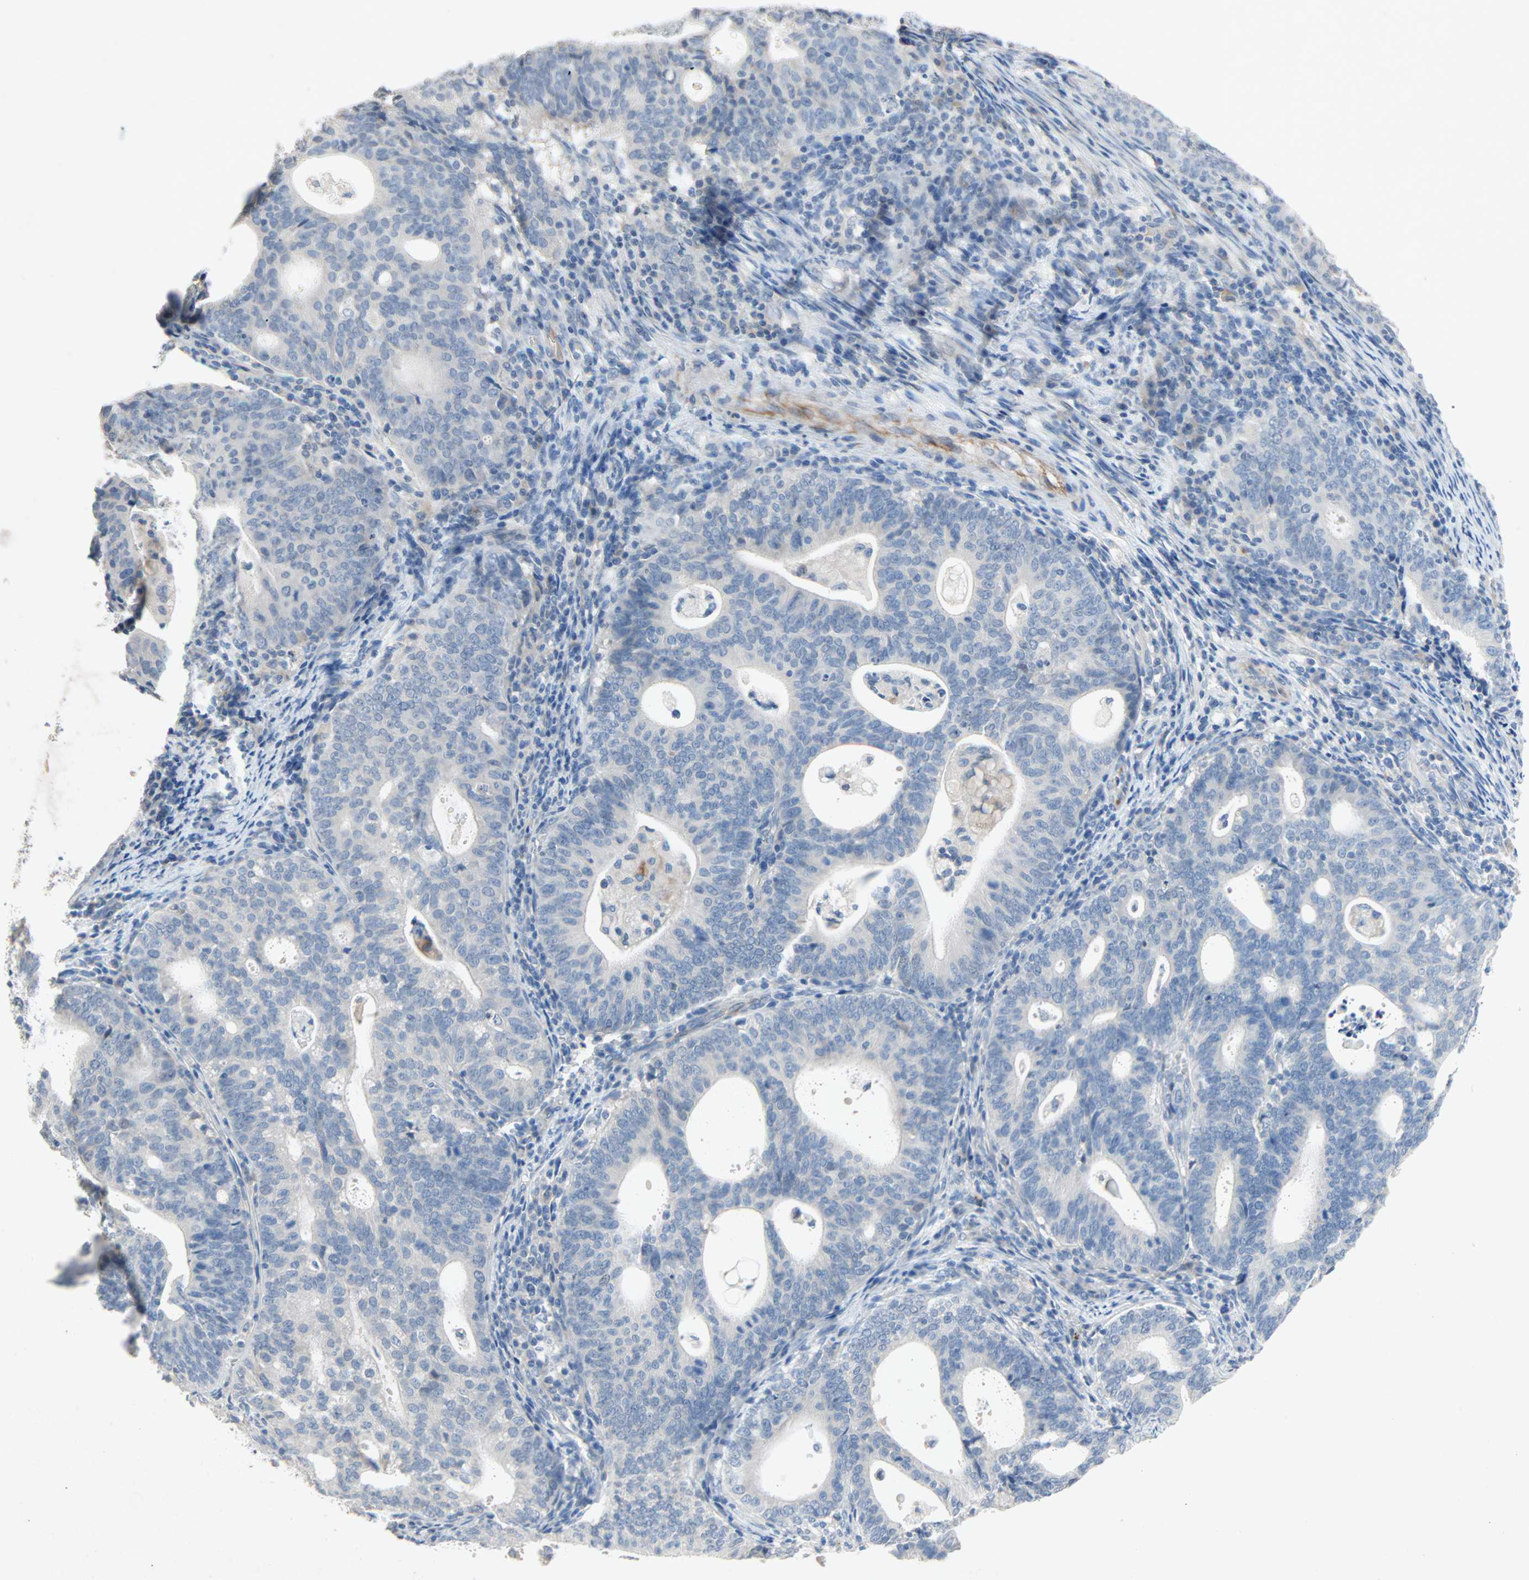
{"staining": {"intensity": "negative", "quantity": "none", "location": "none"}, "tissue": "endometrial cancer", "cell_type": "Tumor cells", "image_type": "cancer", "snomed": [{"axis": "morphology", "description": "Adenocarcinoma, NOS"}, {"axis": "topography", "description": "Uterus"}], "caption": "This is a photomicrograph of immunohistochemistry staining of endometrial cancer (adenocarcinoma), which shows no positivity in tumor cells. (DAB (3,3'-diaminobenzidine) immunohistochemistry (IHC) visualized using brightfield microscopy, high magnification).", "gene": "PCDHB2", "patient": {"sex": "female", "age": 83}}